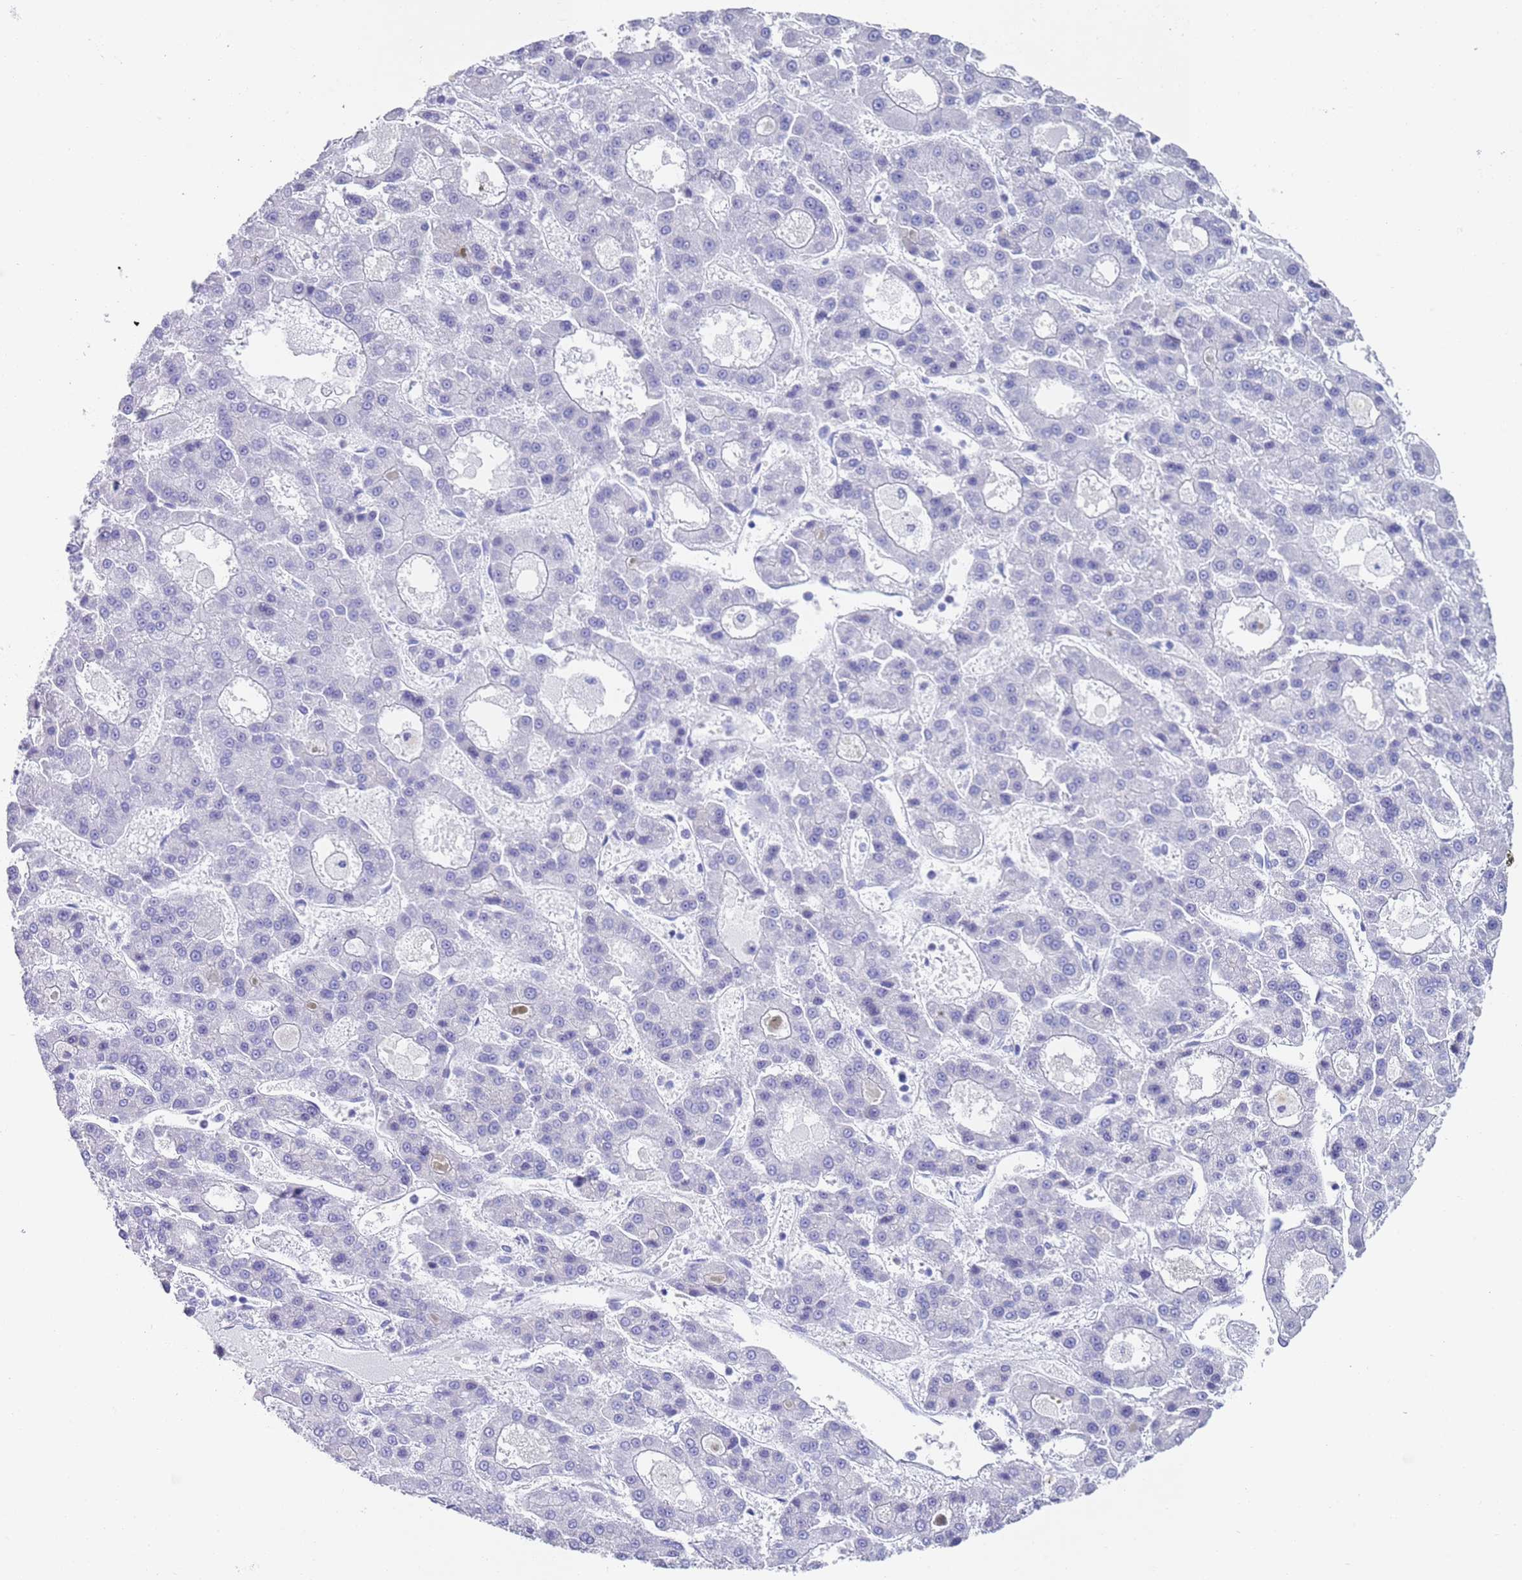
{"staining": {"intensity": "negative", "quantity": "none", "location": "none"}, "tissue": "liver cancer", "cell_type": "Tumor cells", "image_type": "cancer", "snomed": [{"axis": "morphology", "description": "Carcinoma, Hepatocellular, NOS"}, {"axis": "topography", "description": "Liver"}], "caption": "Tumor cells are negative for brown protein staining in liver hepatocellular carcinoma.", "gene": "CPXM2", "patient": {"sex": "male", "age": 70}}